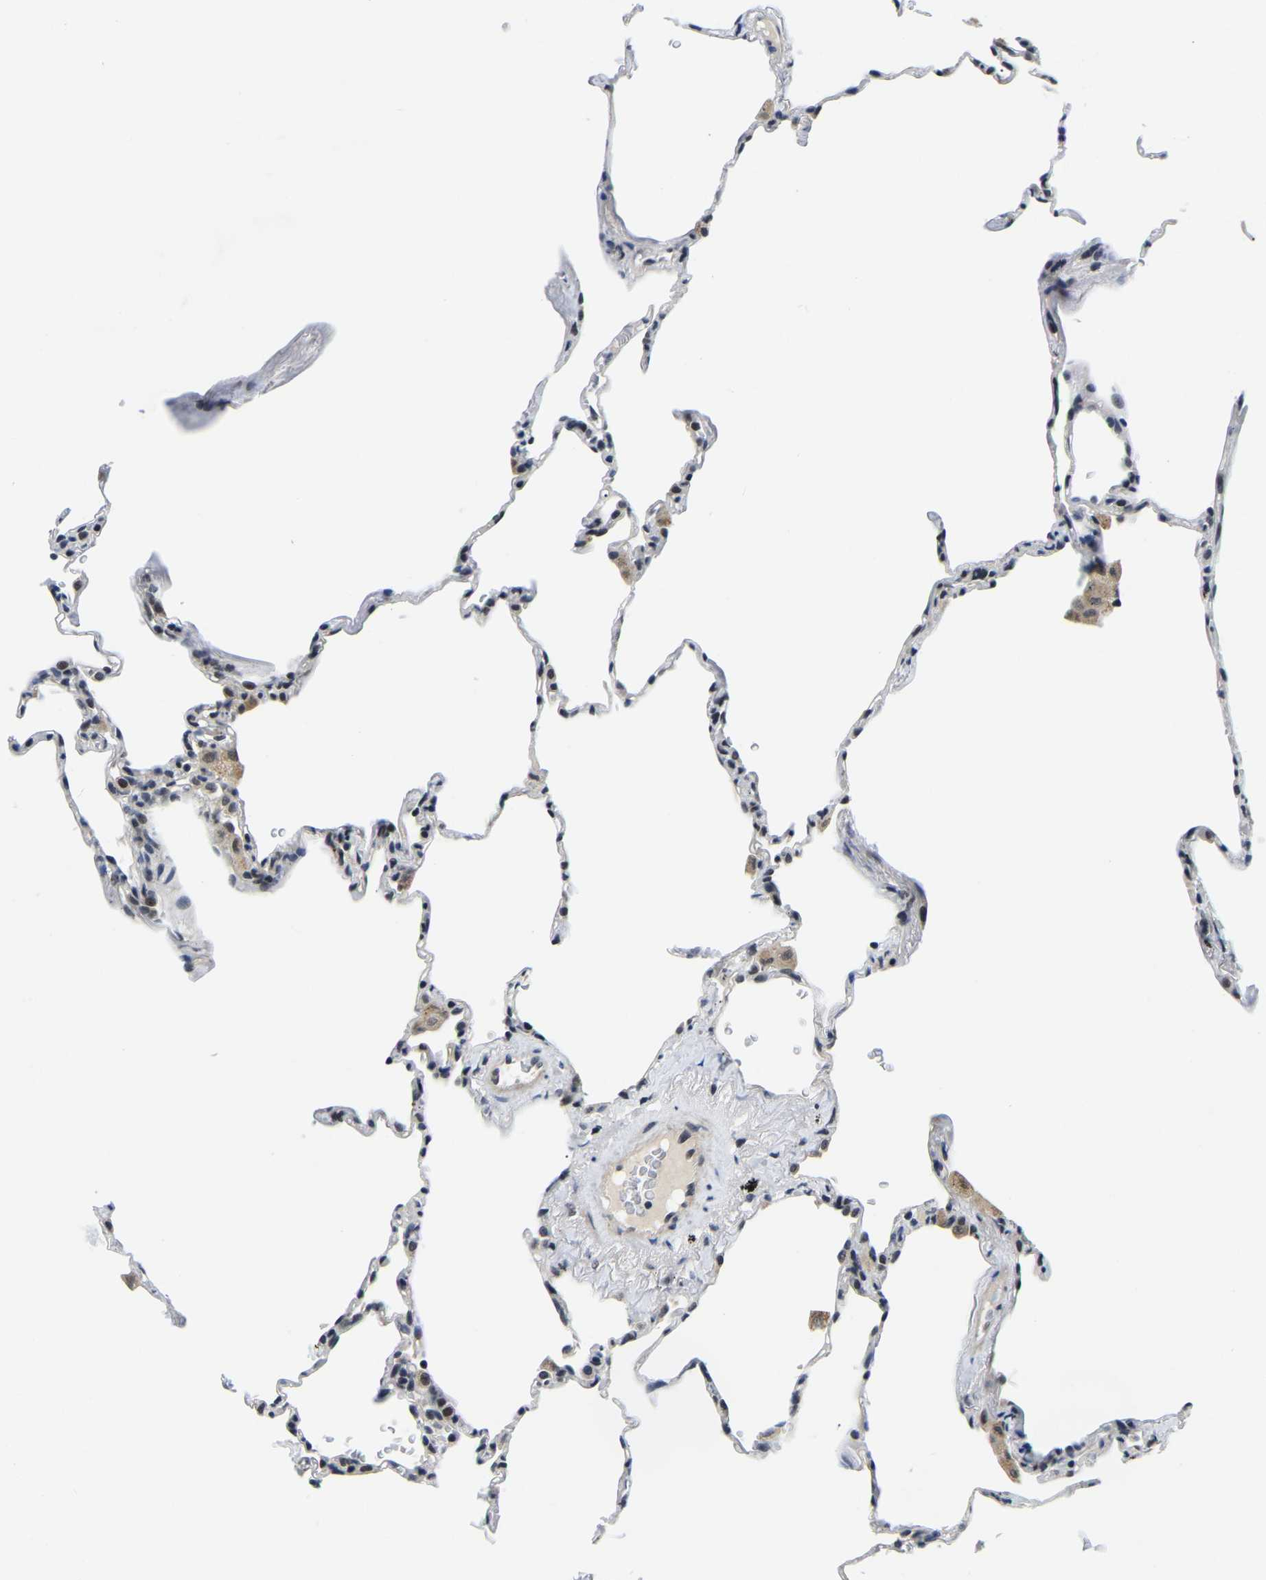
{"staining": {"intensity": "negative", "quantity": "none", "location": "none"}, "tissue": "lung", "cell_type": "Alveolar cells", "image_type": "normal", "snomed": [{"axis": "morphology", "description": "Normal tissue, NOS"}, {"axis": "topography", "description": "Lung"}], "caption": "IHC photomicrograph of unremarkable lung stained for a protein (brown), which displays no positivity in alveolar cells. (Stains: DAB immunohistochemistry with hematoxylin counter stain, Microscopy: brightfield microscopy at high magnification).", "gene": "POLDIP3", "patient": {"sex": "male", "age": 59}}